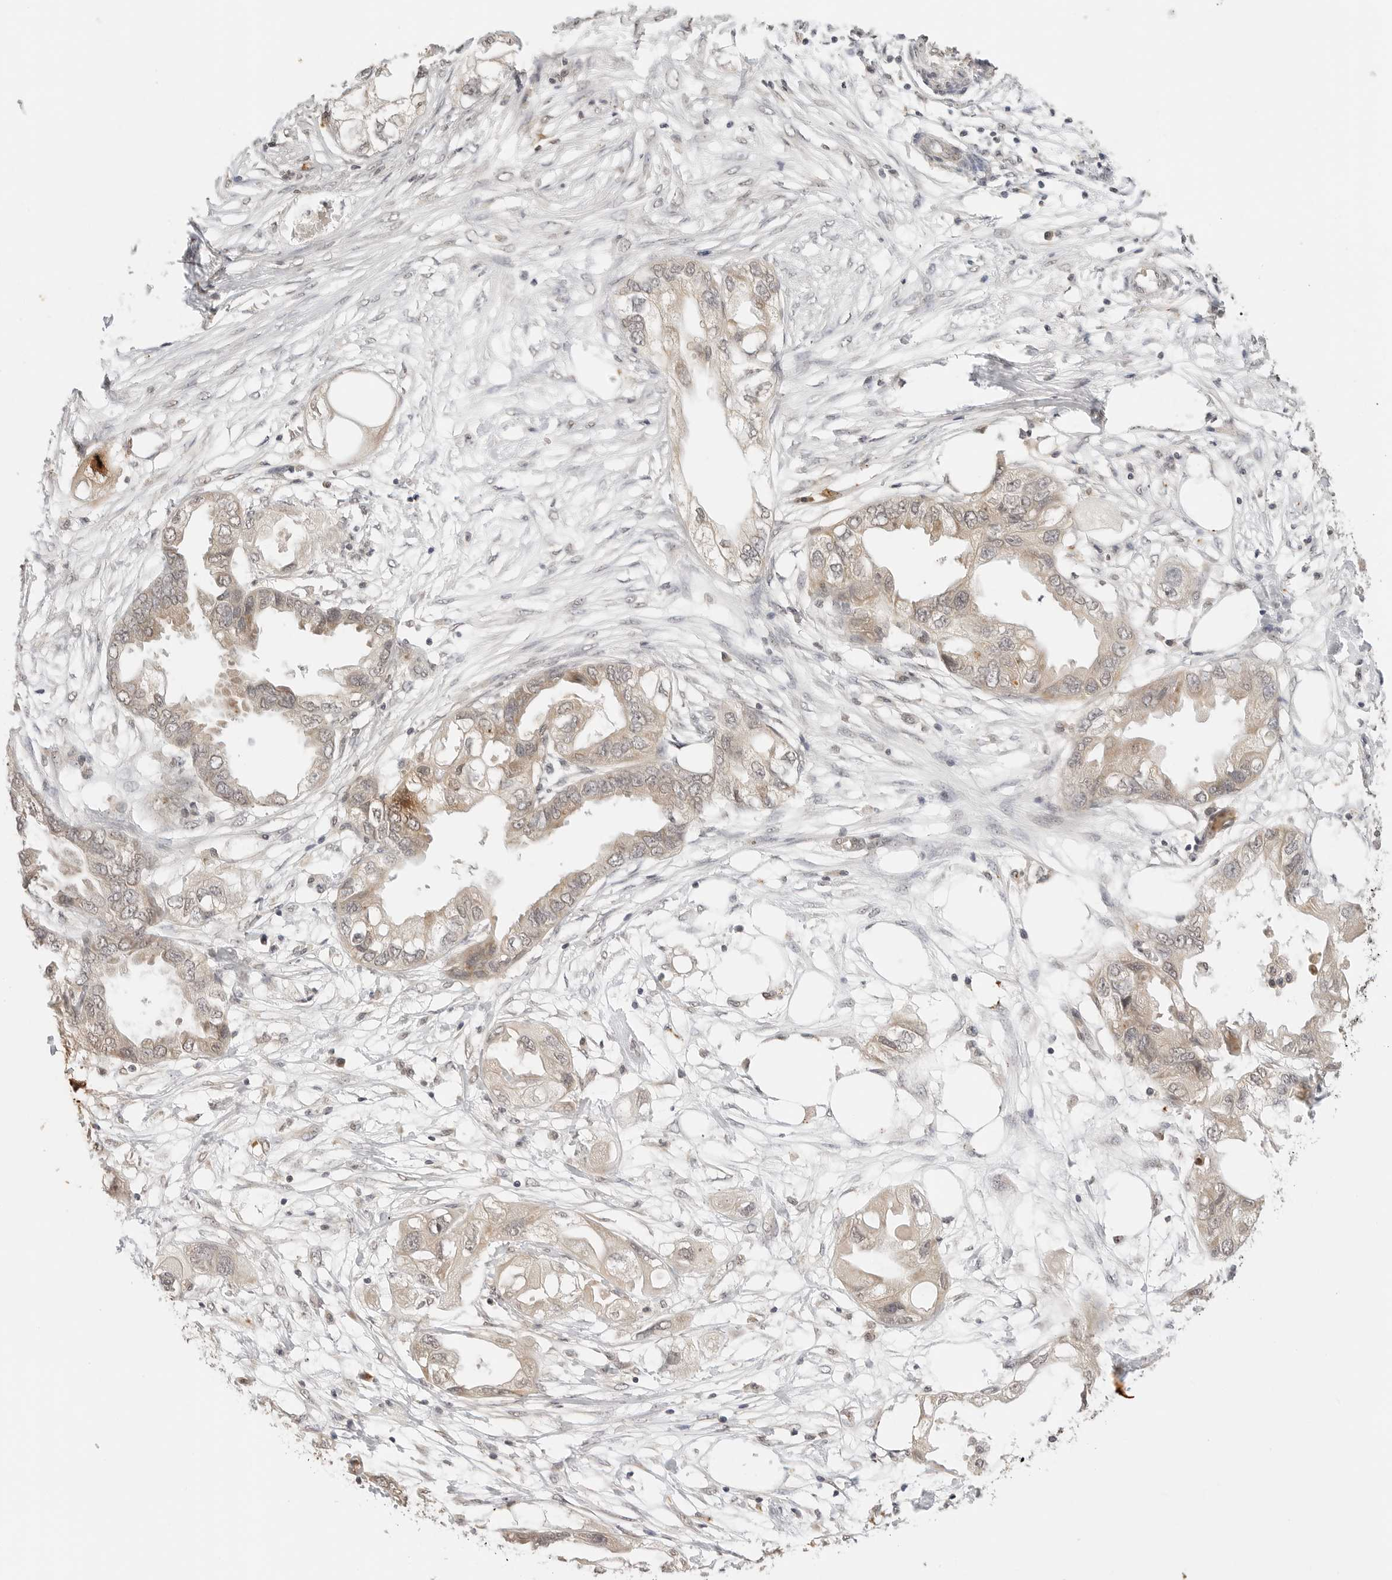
{"staining": {"intensity": "weak", "quantity": "25%-75%", "location": "cytoplasmic/membranous"}, "tissue": "endometrial cancer", "cell_type": "Tumor cells", "image_type": "cancer", "snomed": [{"axis": "morphology", "description": "Adenocarcinoma, NOS"}, {"axis": "morphology", "description": "Adenocarcinoma, metastatic, NOS"}, {"axis": "topography", "description": "Adipose tissue"}, {"axis": "topography", "description": "Endometrium"}], "caption": "IHC micrograph of human adenocarcinoma (endometrial) stained for a protein (brown), which exhibits low levels of weak cytoplasmic/membranous expression in about 25%-75% of tumor cells.", "gene": "GPR34", "patient": {"sex": "female", "age": 67}}